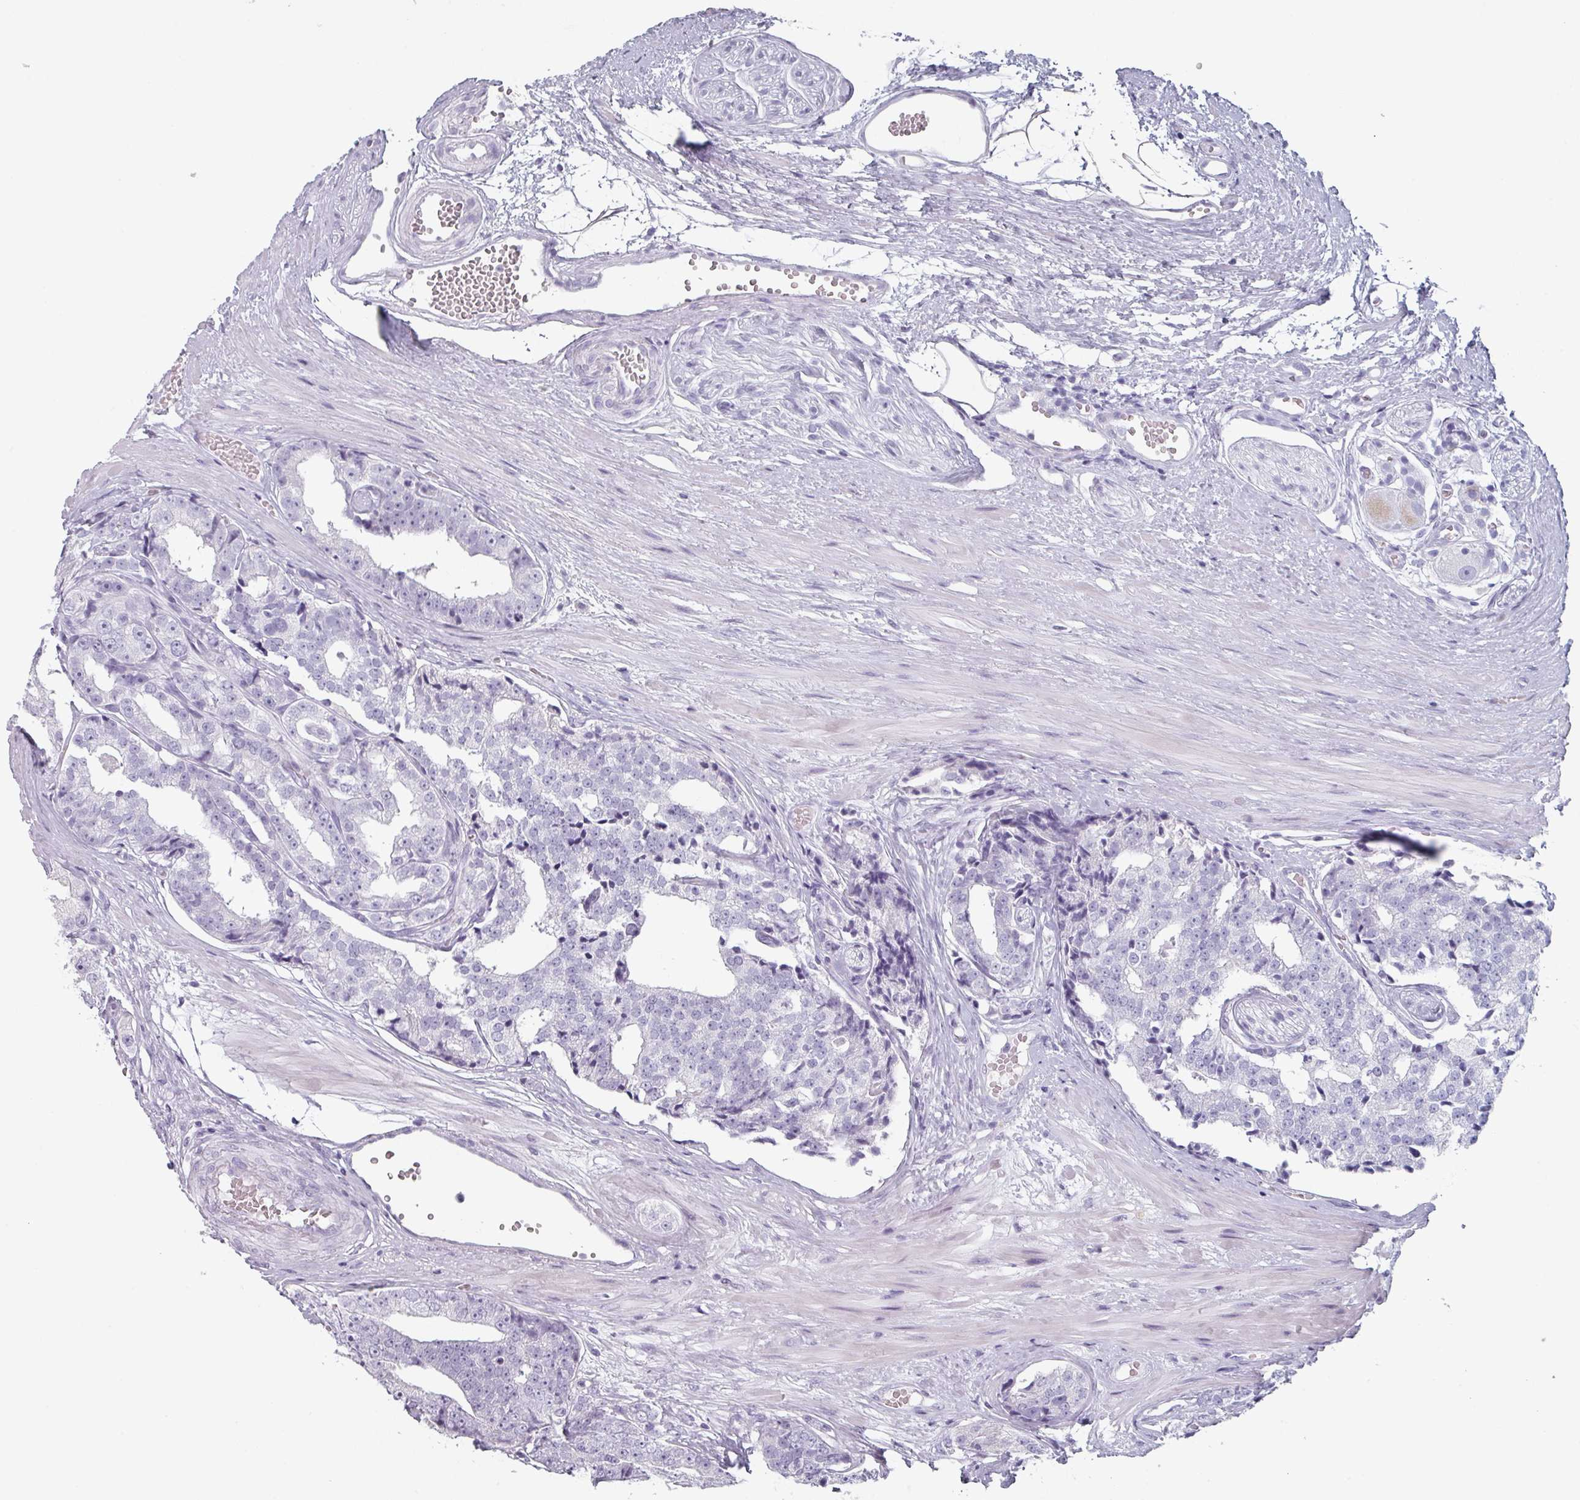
{"staining": {"intensity": "negative", "quantity": "none", "location": "none"}, "tissue": "prostate cancer", "cell_type": "Tumor cells", "image_type": "cancer", "snomed": [{"axis": "morphology", "description": "Adenocarcinoma, High grade"}, {"axis": "topography", "description": "Prostate"}], "caption": "Tumor cells show no significant positivity in prostate cancer (adenocarcinoma (high-grade)).", "gene": "SLC35G2", "patient": {"sex": "male", "age": 71}}